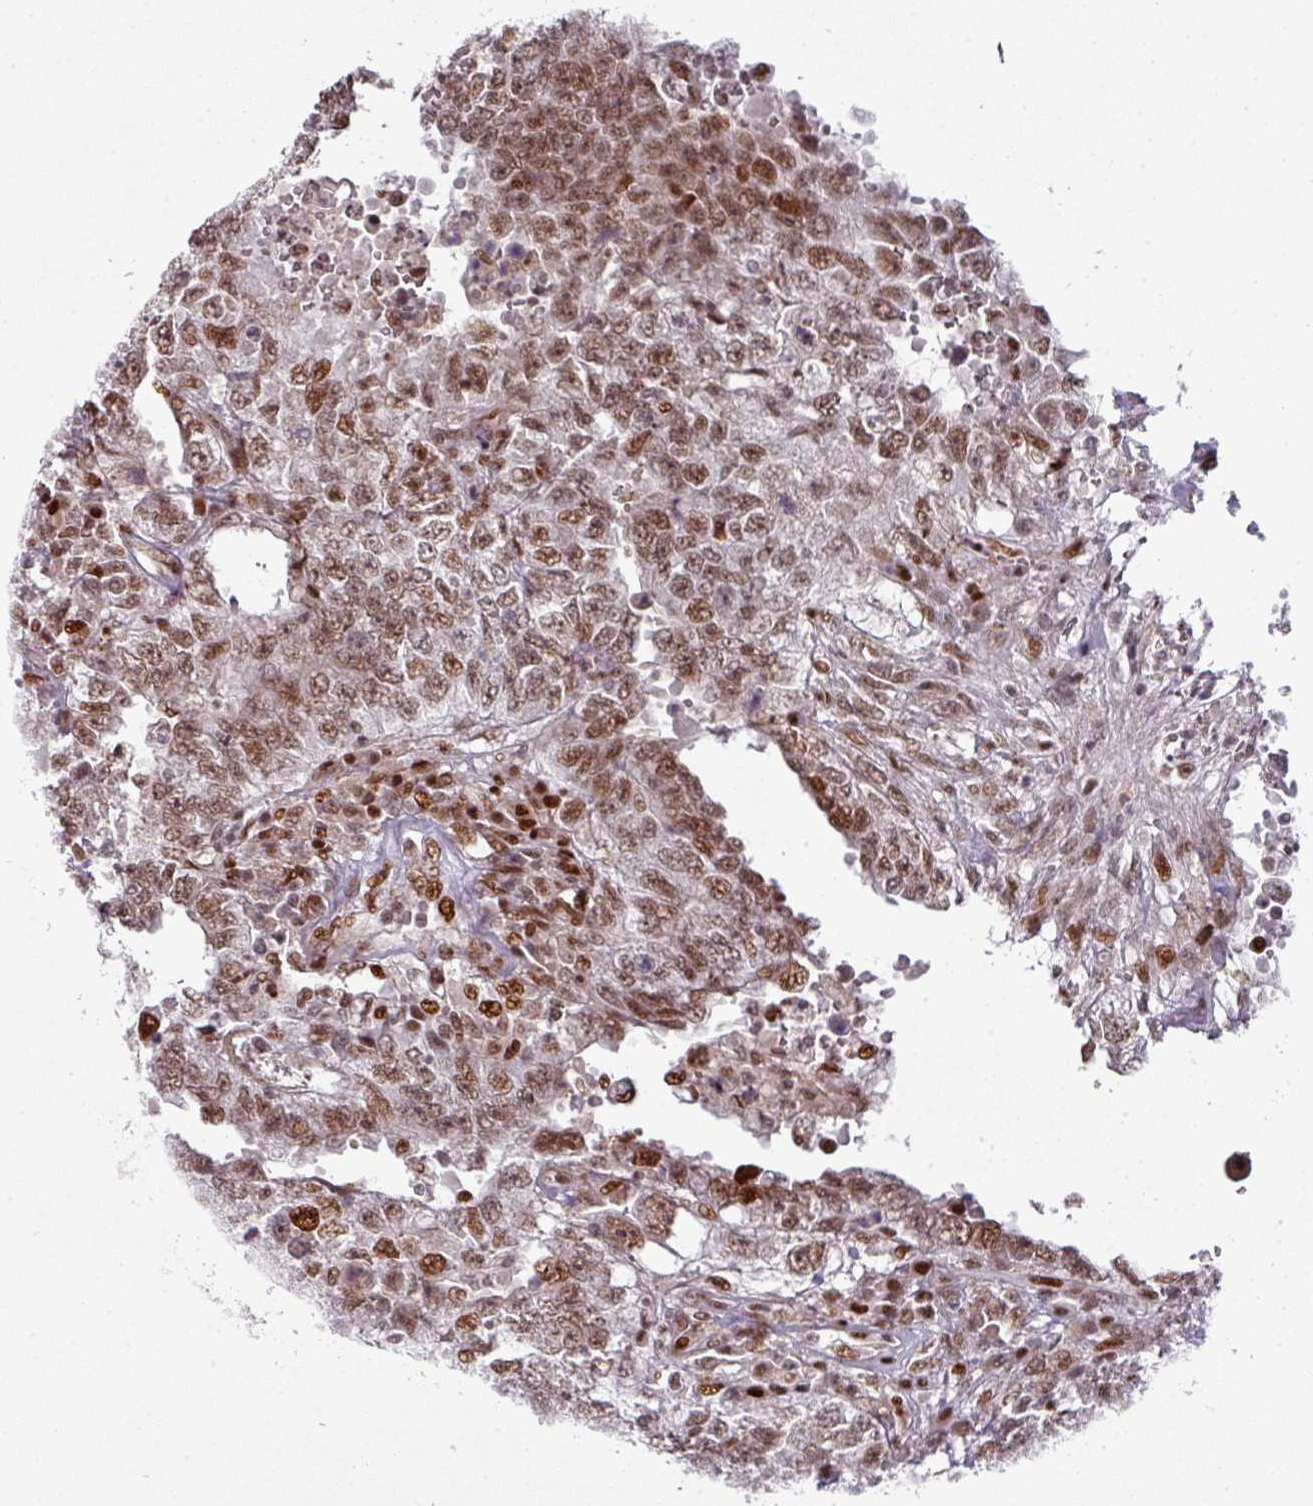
{"staining": {"intensity": "moderate", "quantity": ">75%", "location": "nuclear"}, "tissue": "testis cancer", "cell_type": "Tumor cells", "image_type": "cancer", "snomed": [{"axis": "morphology", "description": "Carcinoma, Embryonal, NOS"}, {"axis": "topography", "description": "Testis"}], "caption": "The photomicrograph exhibits staining of embryonal carcinoma (testis), revealing moderate nuclear protein staining (brown color) within tumor cells. (DAB = brown stain, brightfield microscopy at high magnification).", "gene": "MYSM1", "patient": {"sex": "male", "age": 26}}